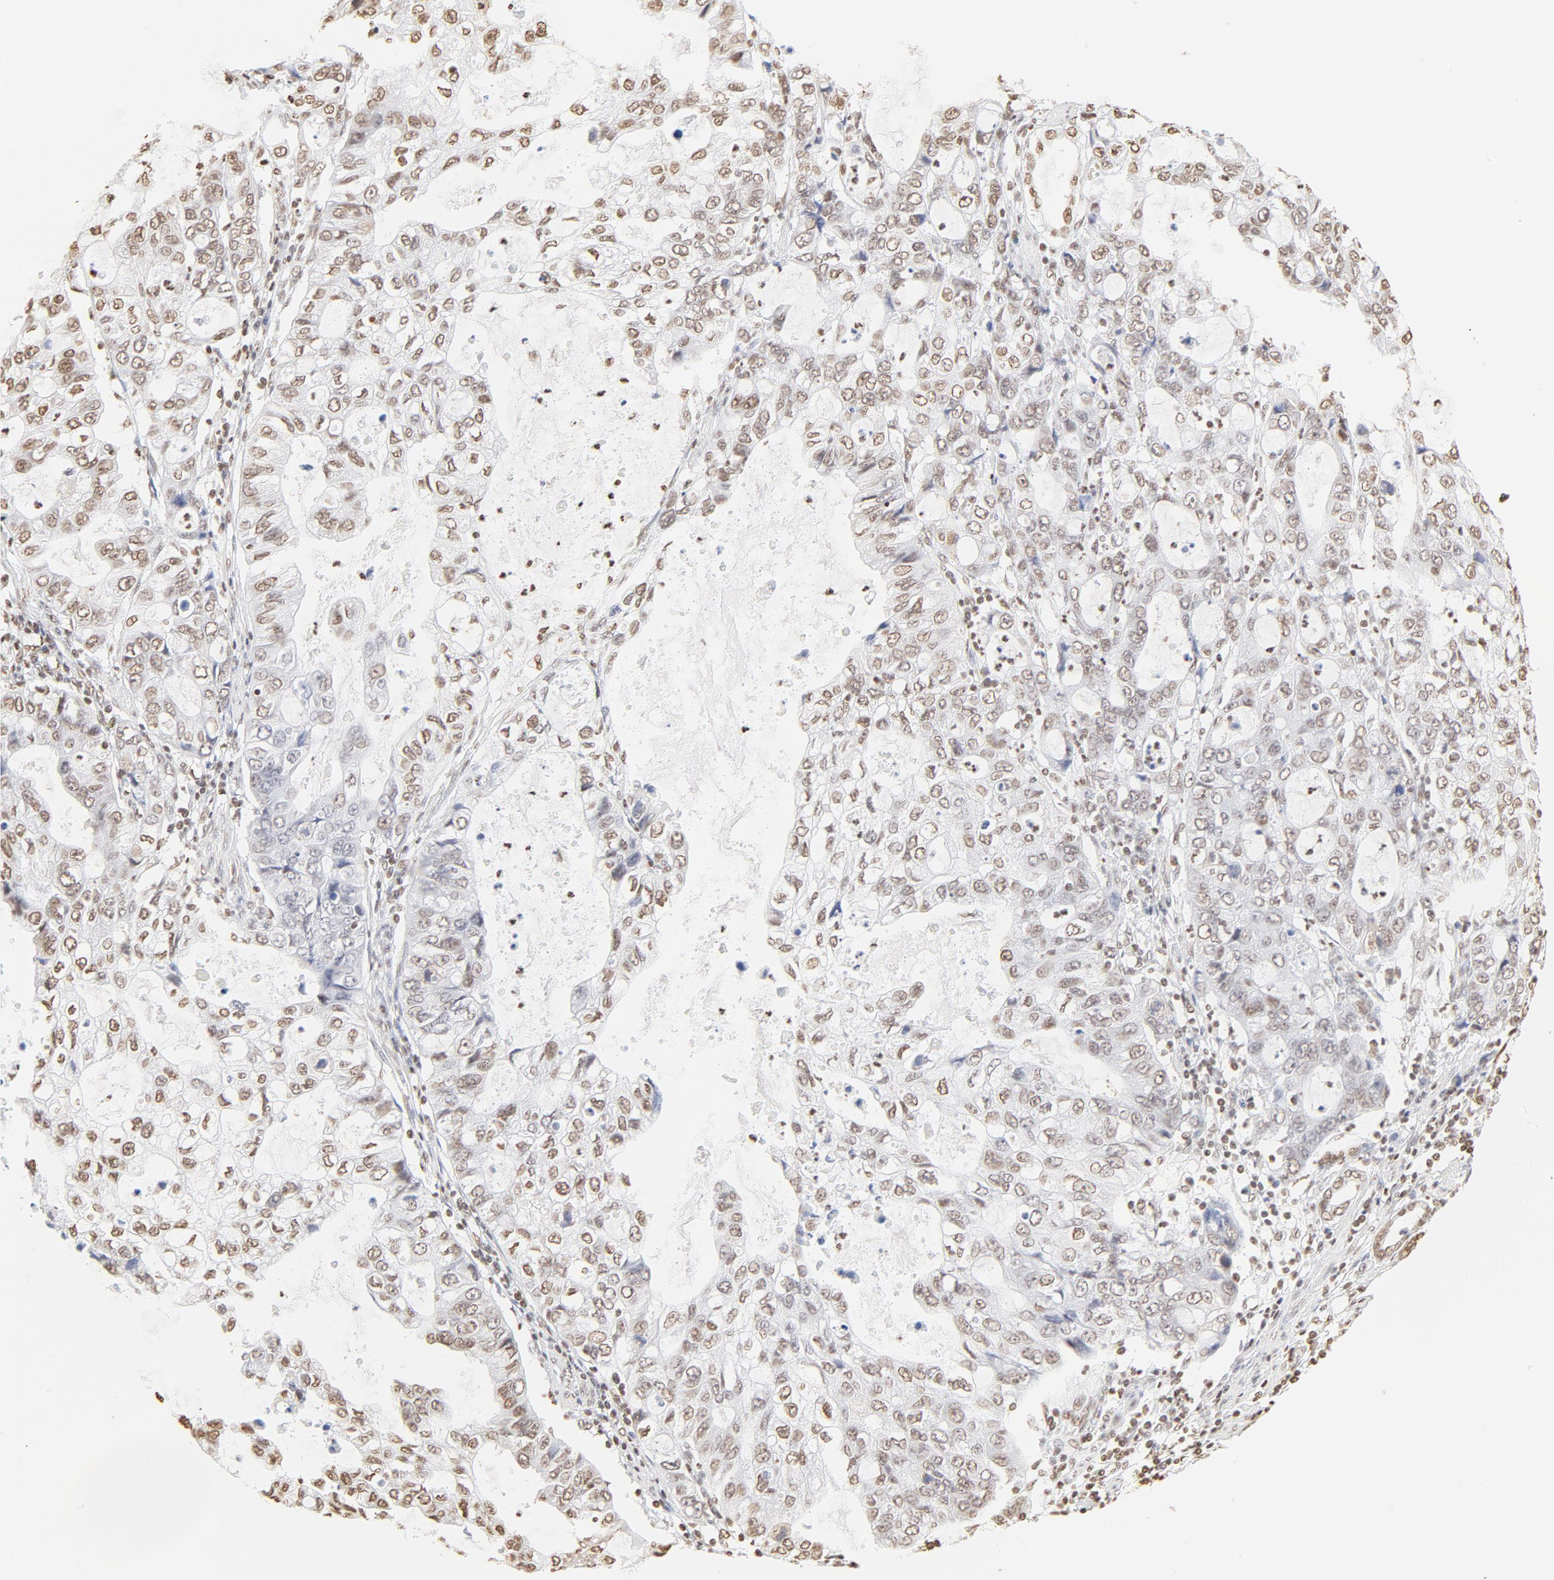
{"staining": {"intensity": "moderate", "quantity": "25%-75%", "location": "nuclear"}, "tissue": "stomach cancer", "cell_type": "Tumor cells", "image_type": "cancer", "snomed": [{"axis": "morphology", "description": "Adenocarcinoma, NOS"}, {"axis": "topography", "description": "Stomach, upper"}], "caption": "Protein expression analysis of stomach cancer (adenocarcinoma) shows moderate nuclear staining in approximately 25%-75% of tumor cells. (Stains: DAB (3,3'-diaminobenzidine) in brown, nuclei in blue, Microscopy: brightfield microscopy at high magnification).", "gene": "ZNF540", "patient": {"sex": "female", "age": 52}}